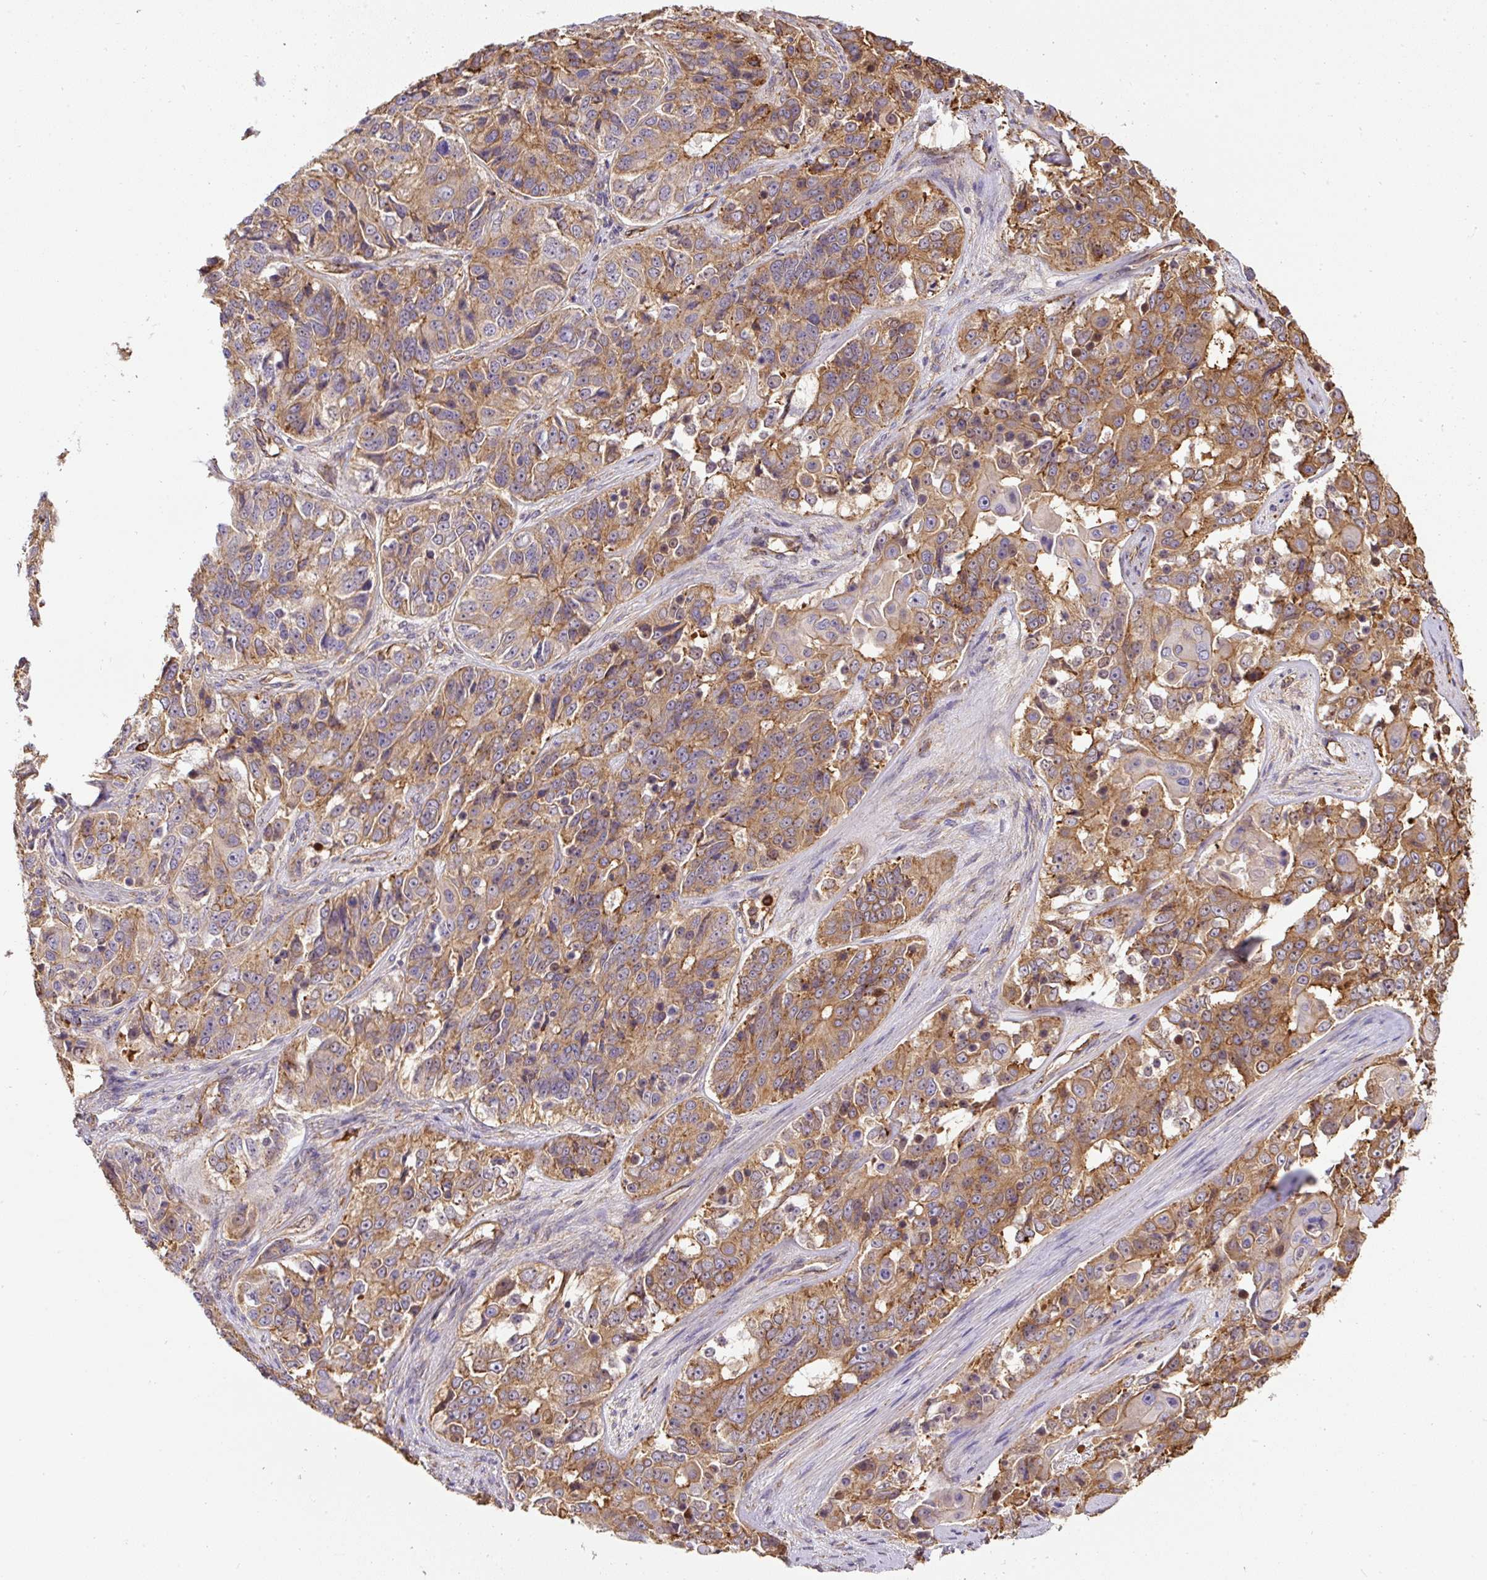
{"staining": {"intensity": "moderate", "quantity": "25%-75%", "location": "cytoplasmic/membranous"}, "tissue": "ovarian cancer", "cell_type": "Tumor cells", "image_type": "cancer", "snomed": [{"axis": "morphology", "description": "Carcinoma, endometroid"}, {"axis": "topography", "description": "Ovary"}], "caption": "This is an image of IHC staining of ovarian endometroid carcinoma, which shows moderate positivity in the cytoplasmic/membranous of tumor cells.", "gene": "B3GALT5", "patient": {"sex": "female", "age": 51}}